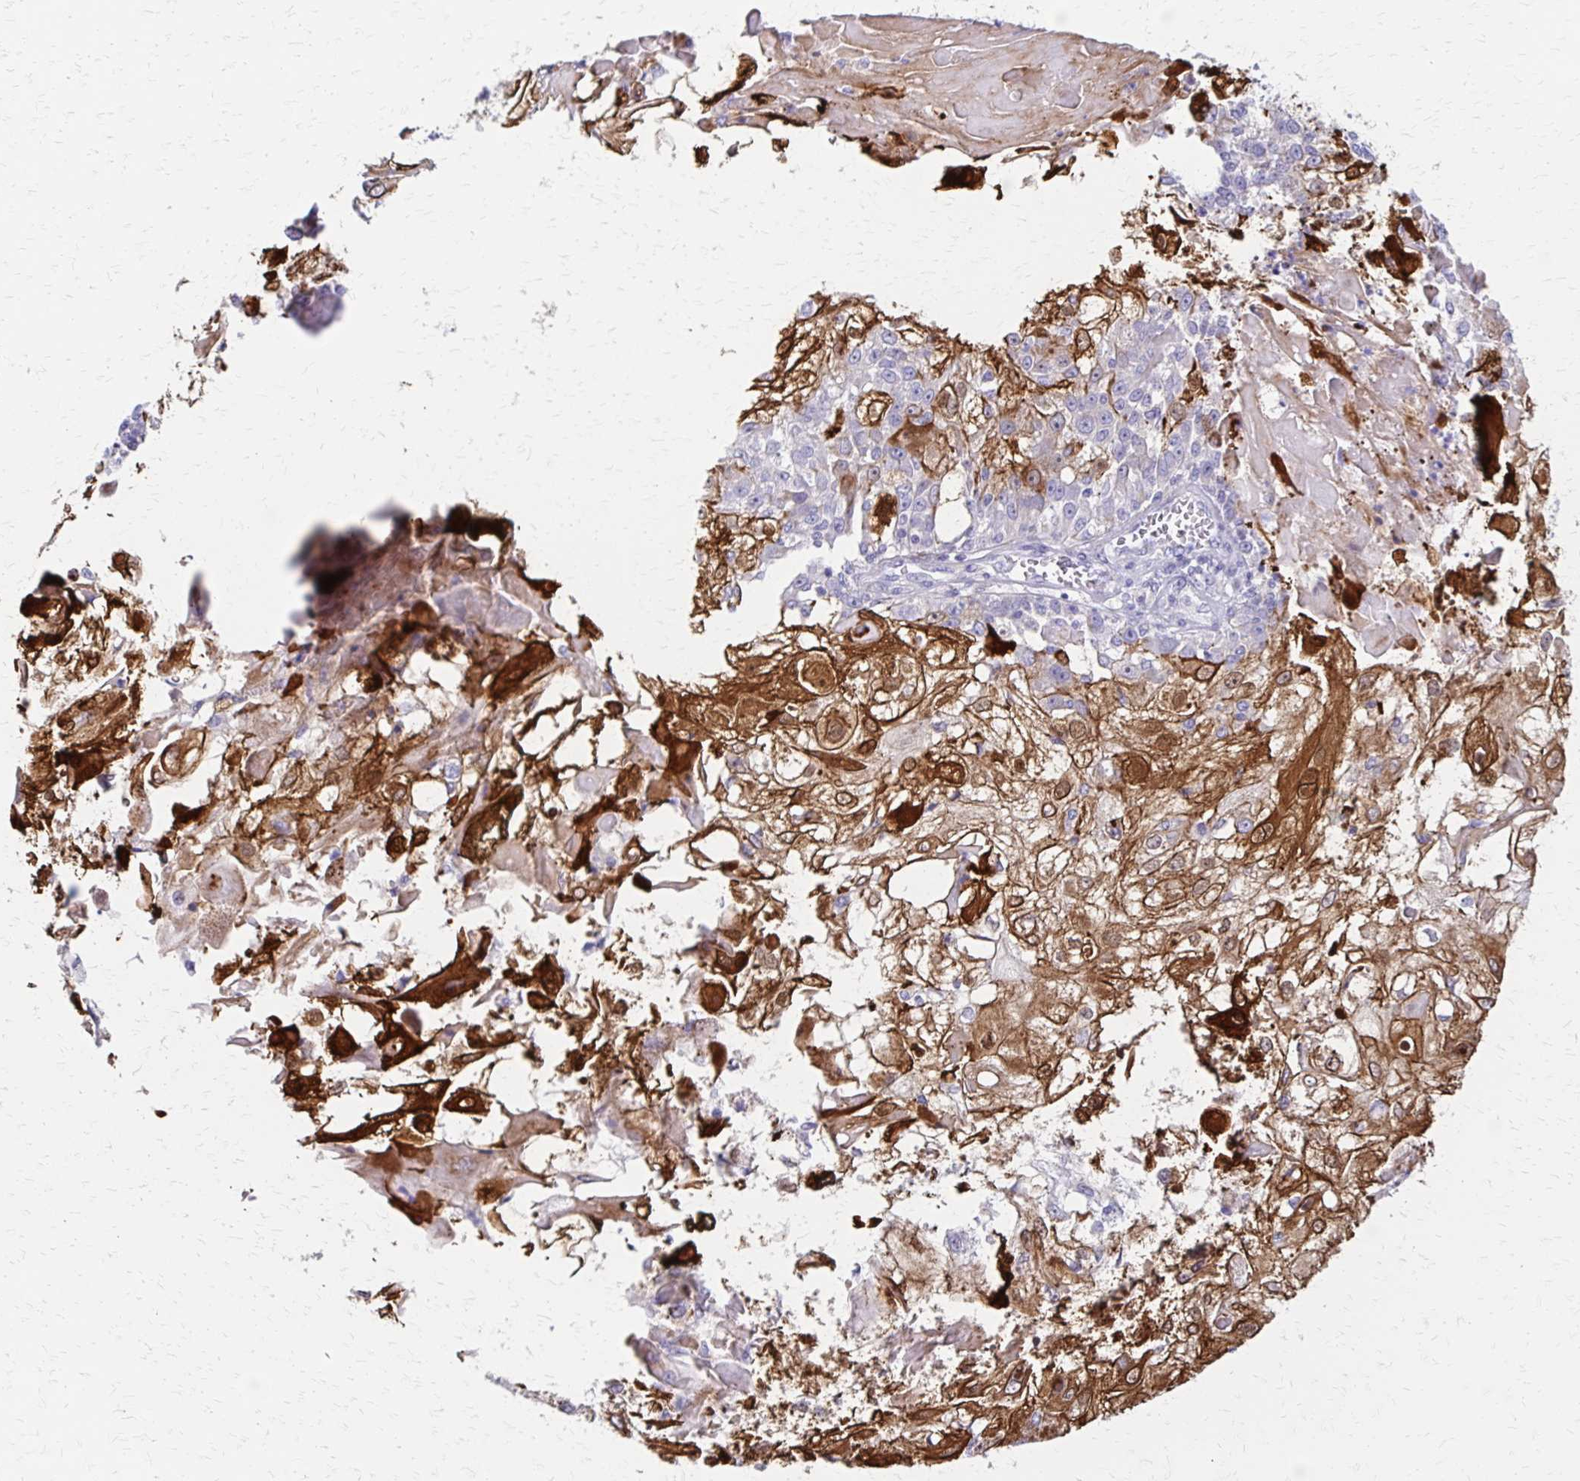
{"staining": {"intensity": "strong", "quantity": "25%-75%", "location": "cytoplasmic/membranous"}, "tissue": "skin cancer", "cell_type": "Tumor cells", "image_type": "cancer", "snomed": [{"axis": "morphology", "description": "Normal tissue, NOS"}, {"axis": "morphology", "description": "Squamous cell carcinoma, NOS"}, {"axis": "topography", "description": "Skin"}], "caption": "This histopathology image demonstrates immunohistochemistry (IHC) staining of squamous cell carcinoma (skin), with high strong cytoplasmic/membranous positivity in approximately 25%-75% of tumor cells.", "gene": "ZSCAN5B", "patient": {"sex": "female", "age": 83}}